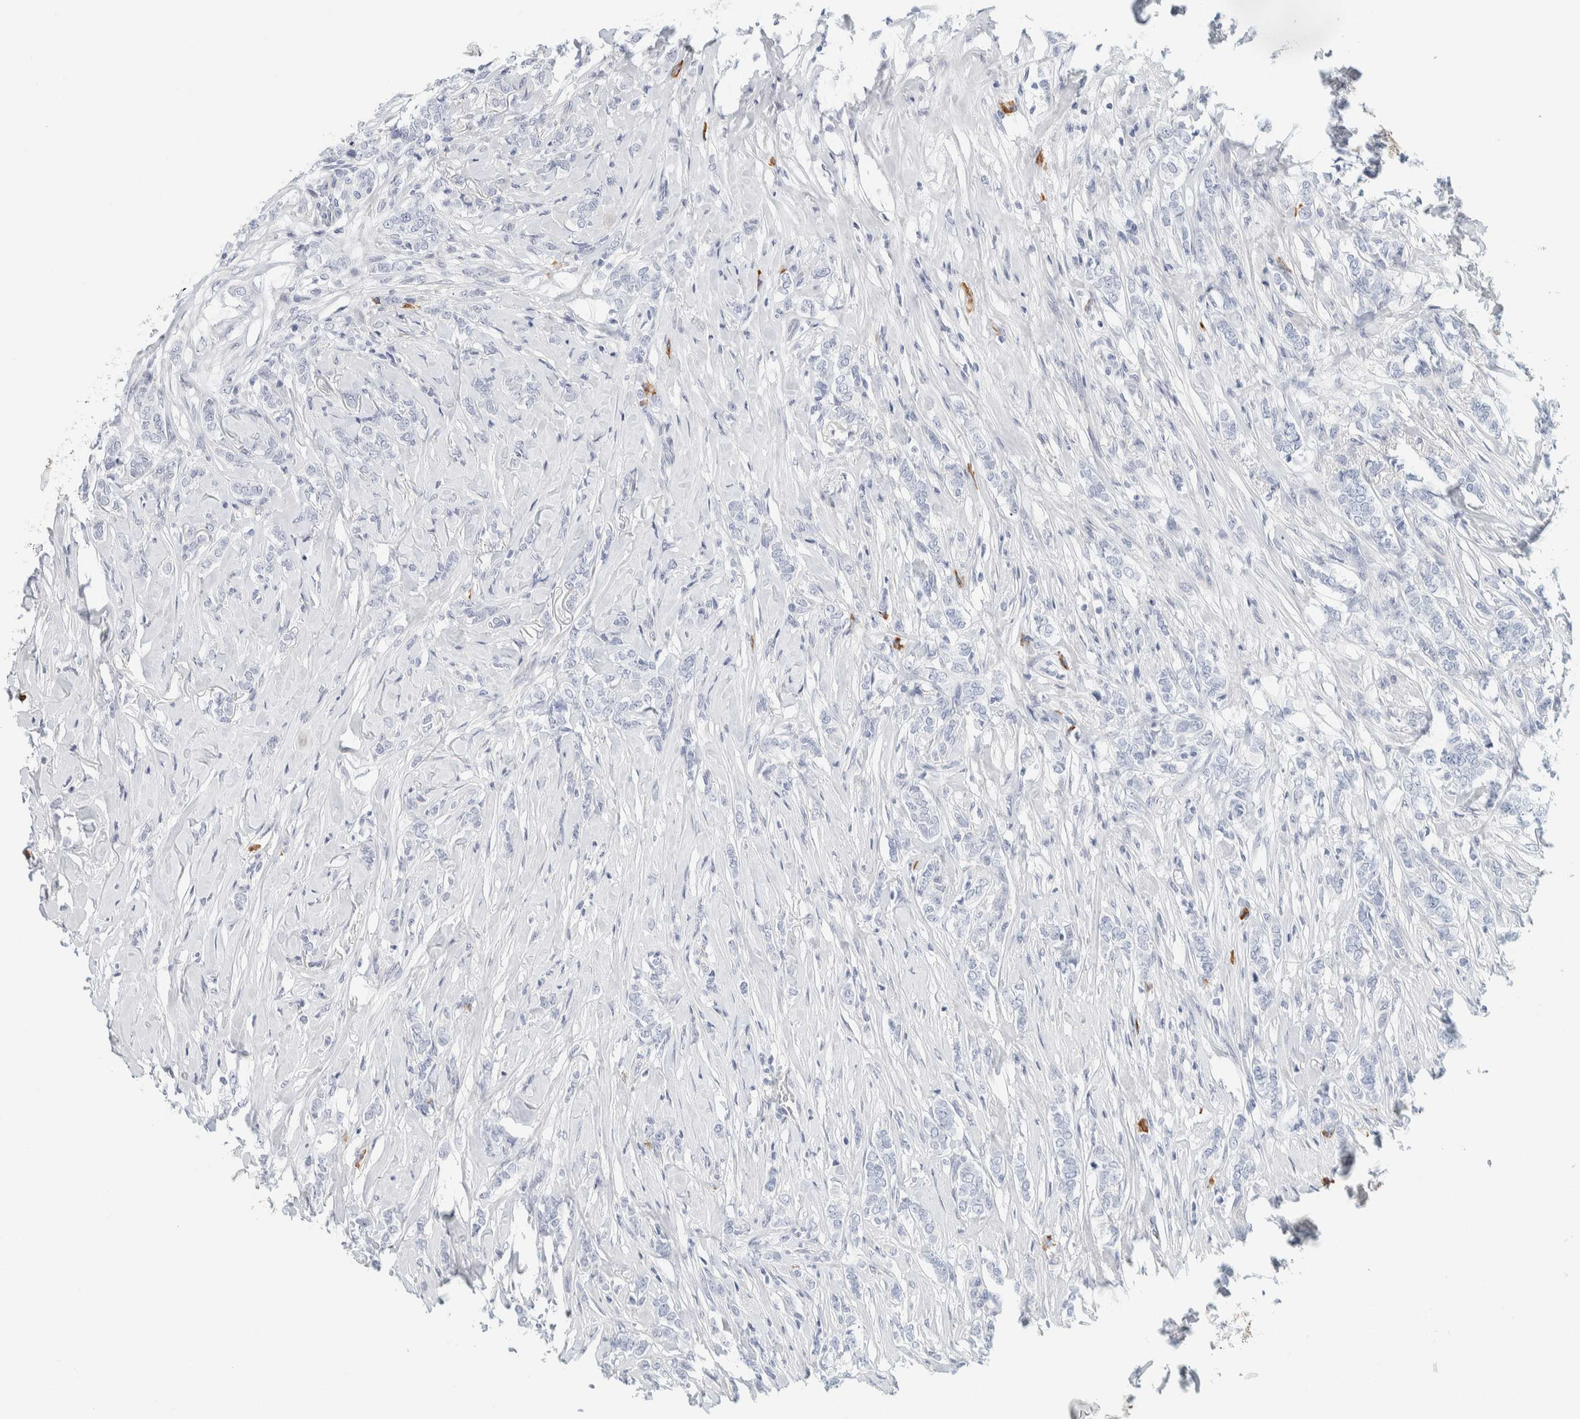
{"staining": {"intensity": "negative", "quantity": "none", "location": "none"}, "tissue": "breast cancer", "cell_type": "Tumor cells", "image_type": "cancer", "snomed": [{"axis": "morphology", "description": "Lobular carcinoma"}, {"axis": "topography", "description": "Skin"}, {"axis": "topography", "description": "Breast"}], "caption": "A high-resolution micrograph shows immunohistochemistry (IHC) staining of lobular carcinoma (breast), which exhibits no significant positivity in tumor cells.", "gene": "ARHGAP27", "patient": {"sex": "female", "age": 46}}